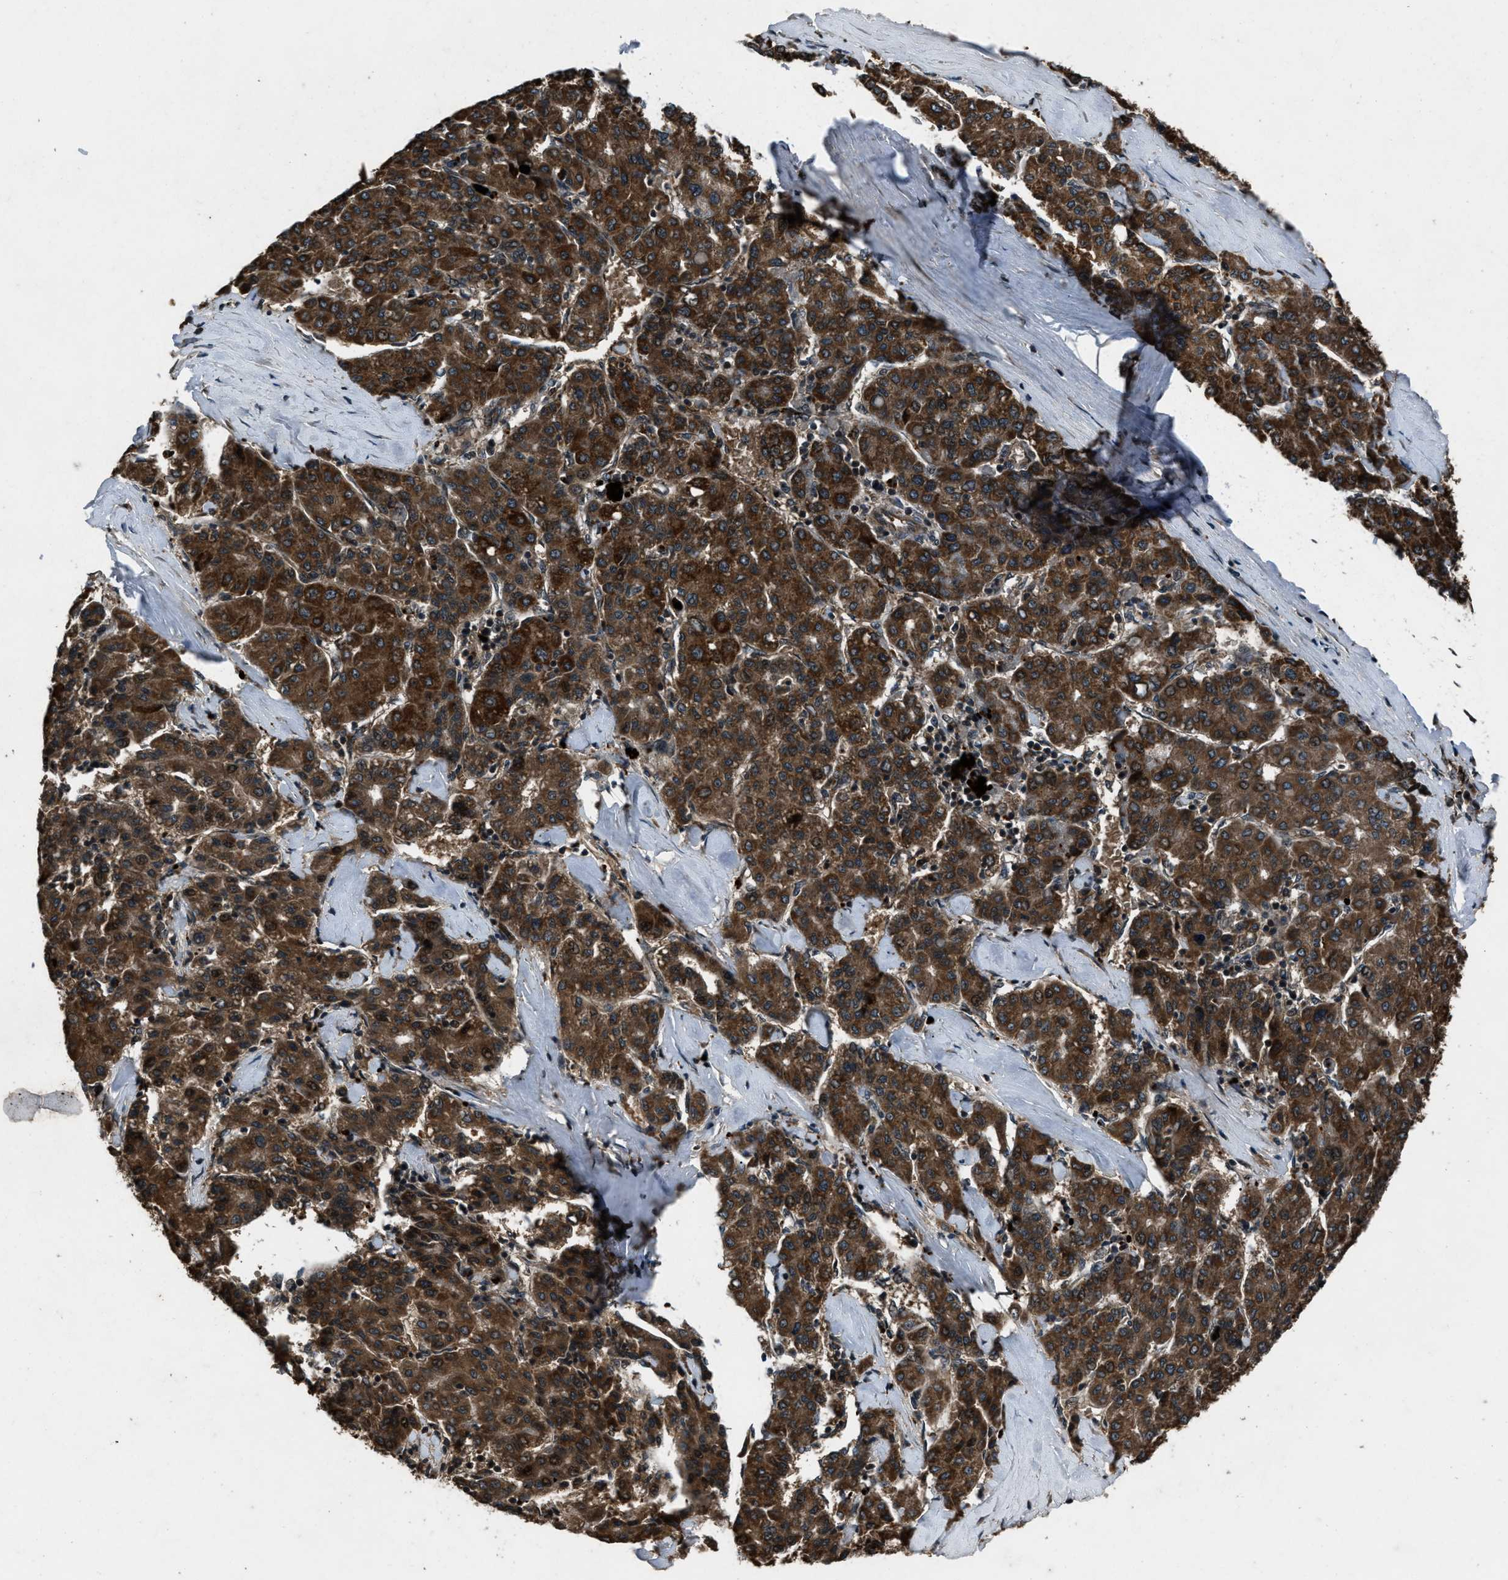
{"staining": {"intensity": "strong", "quantity": ">75%", "location": "cytoplasmic/membranous"}, "tissue": "liver cancer", "cell_type": "Tumor cells", "image_type": "cancer", "snomed": [{"axis": "morphology", "description": "Carcinoma, Hepatocellular, NOS"}, {"axis": "topography", "description": "Liver"}], "caption": "Liver cancer (hepatocellular carcinoma) stained with a brown dye displays strong cytoplasmic/membranous positive staining in about >75% of tumor cells.", "gene": "IRAK4", "patient": {"sex": "male", "age": 65}}